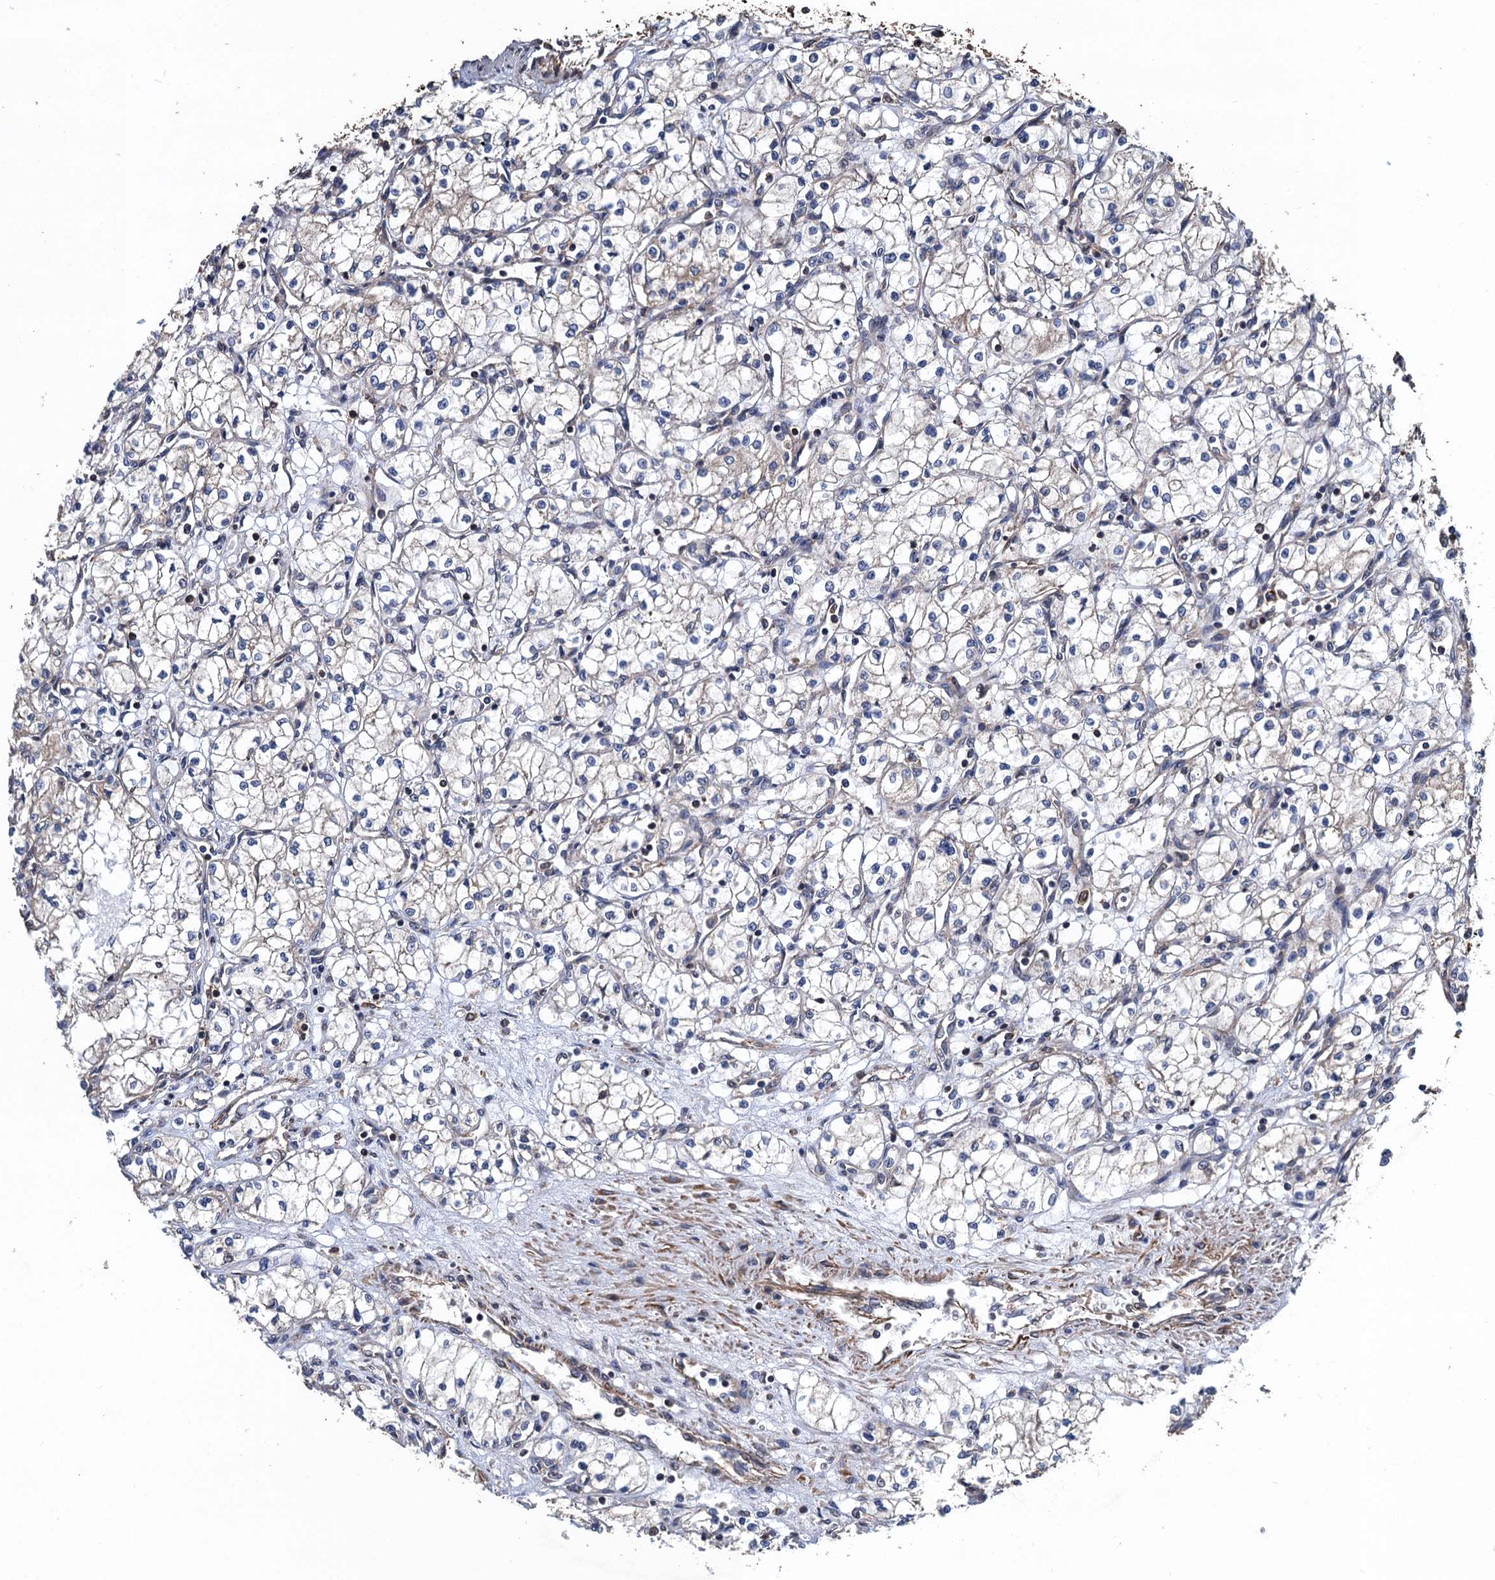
{"staining": {"intensity": "negative", "quantity": "none", "location": "none"}, "tissue": "renal cancer", "cell_type": "Tumor cells", "image_type": "cancer", "snomed": [{"axis": "morphology", "description": "Adenocarcinoma, NOS"}, {"axis": "topography", "description": "Kidney"}], "caption": "A histopathology image of human adenocarcinoma (renal) is negative for staining in tumor cells.", "gene": "PPP4R1", "patient": {"sex": "male", "age": 59}}